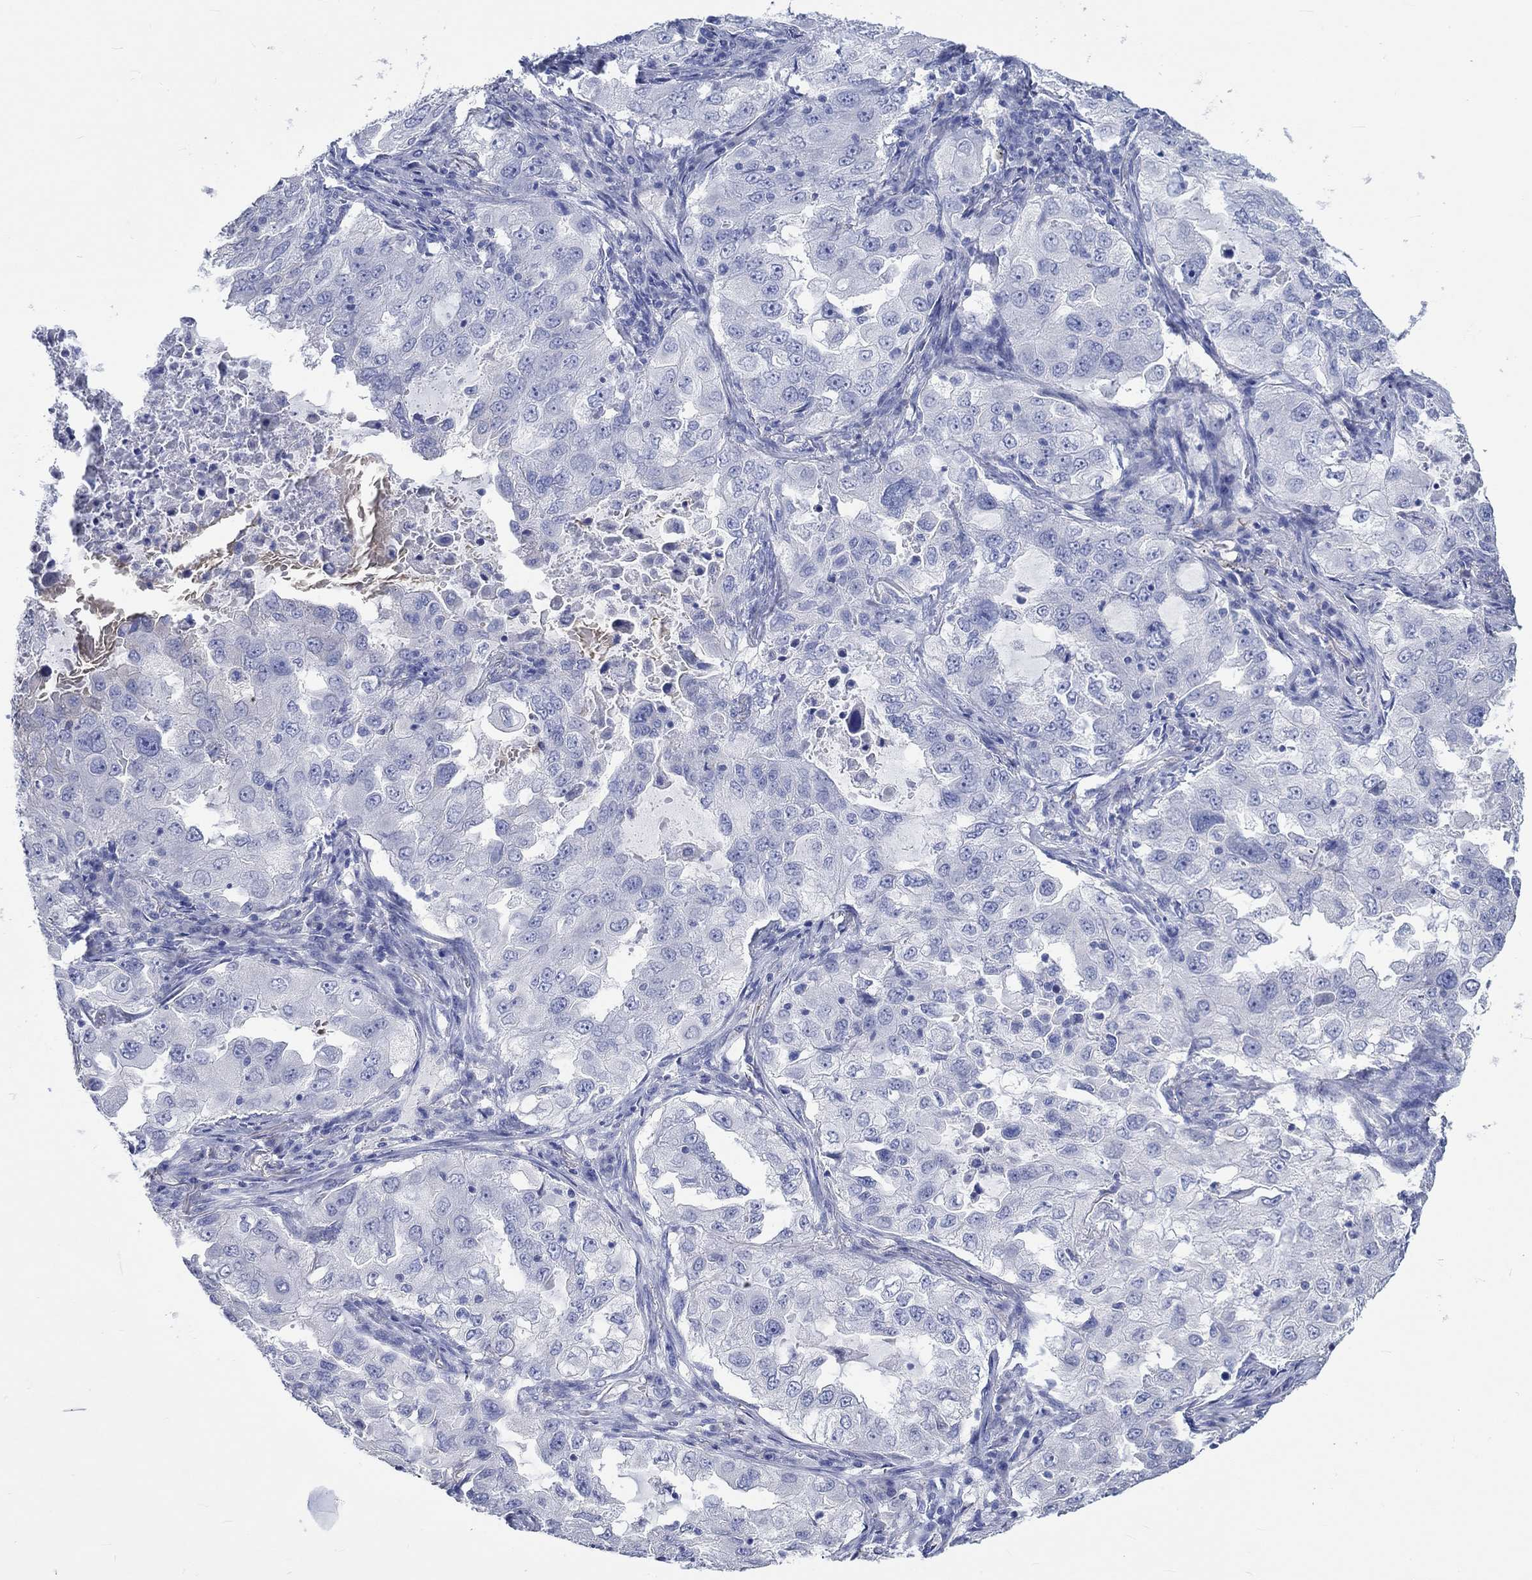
{"staining": {"intensity": "negative", "quantity": "none", "location": "none"}, "tissue": "lung cancer", "cell_type": "Tumor cells", "image_type": "cancer", "snomed": [{"axis": "morphology", "description": "Adenocarcinoma, NOS"}, {"axis": "topography", "description": "Lung"}], "caption": "IHC image of neoplastic tissue: human adenocarcinoma (lung) stained with DAB exhibits no significant protein positivity in tumor cells.", "gene": "KCNA1", "patient": {"sex": "female", "age": 61}}